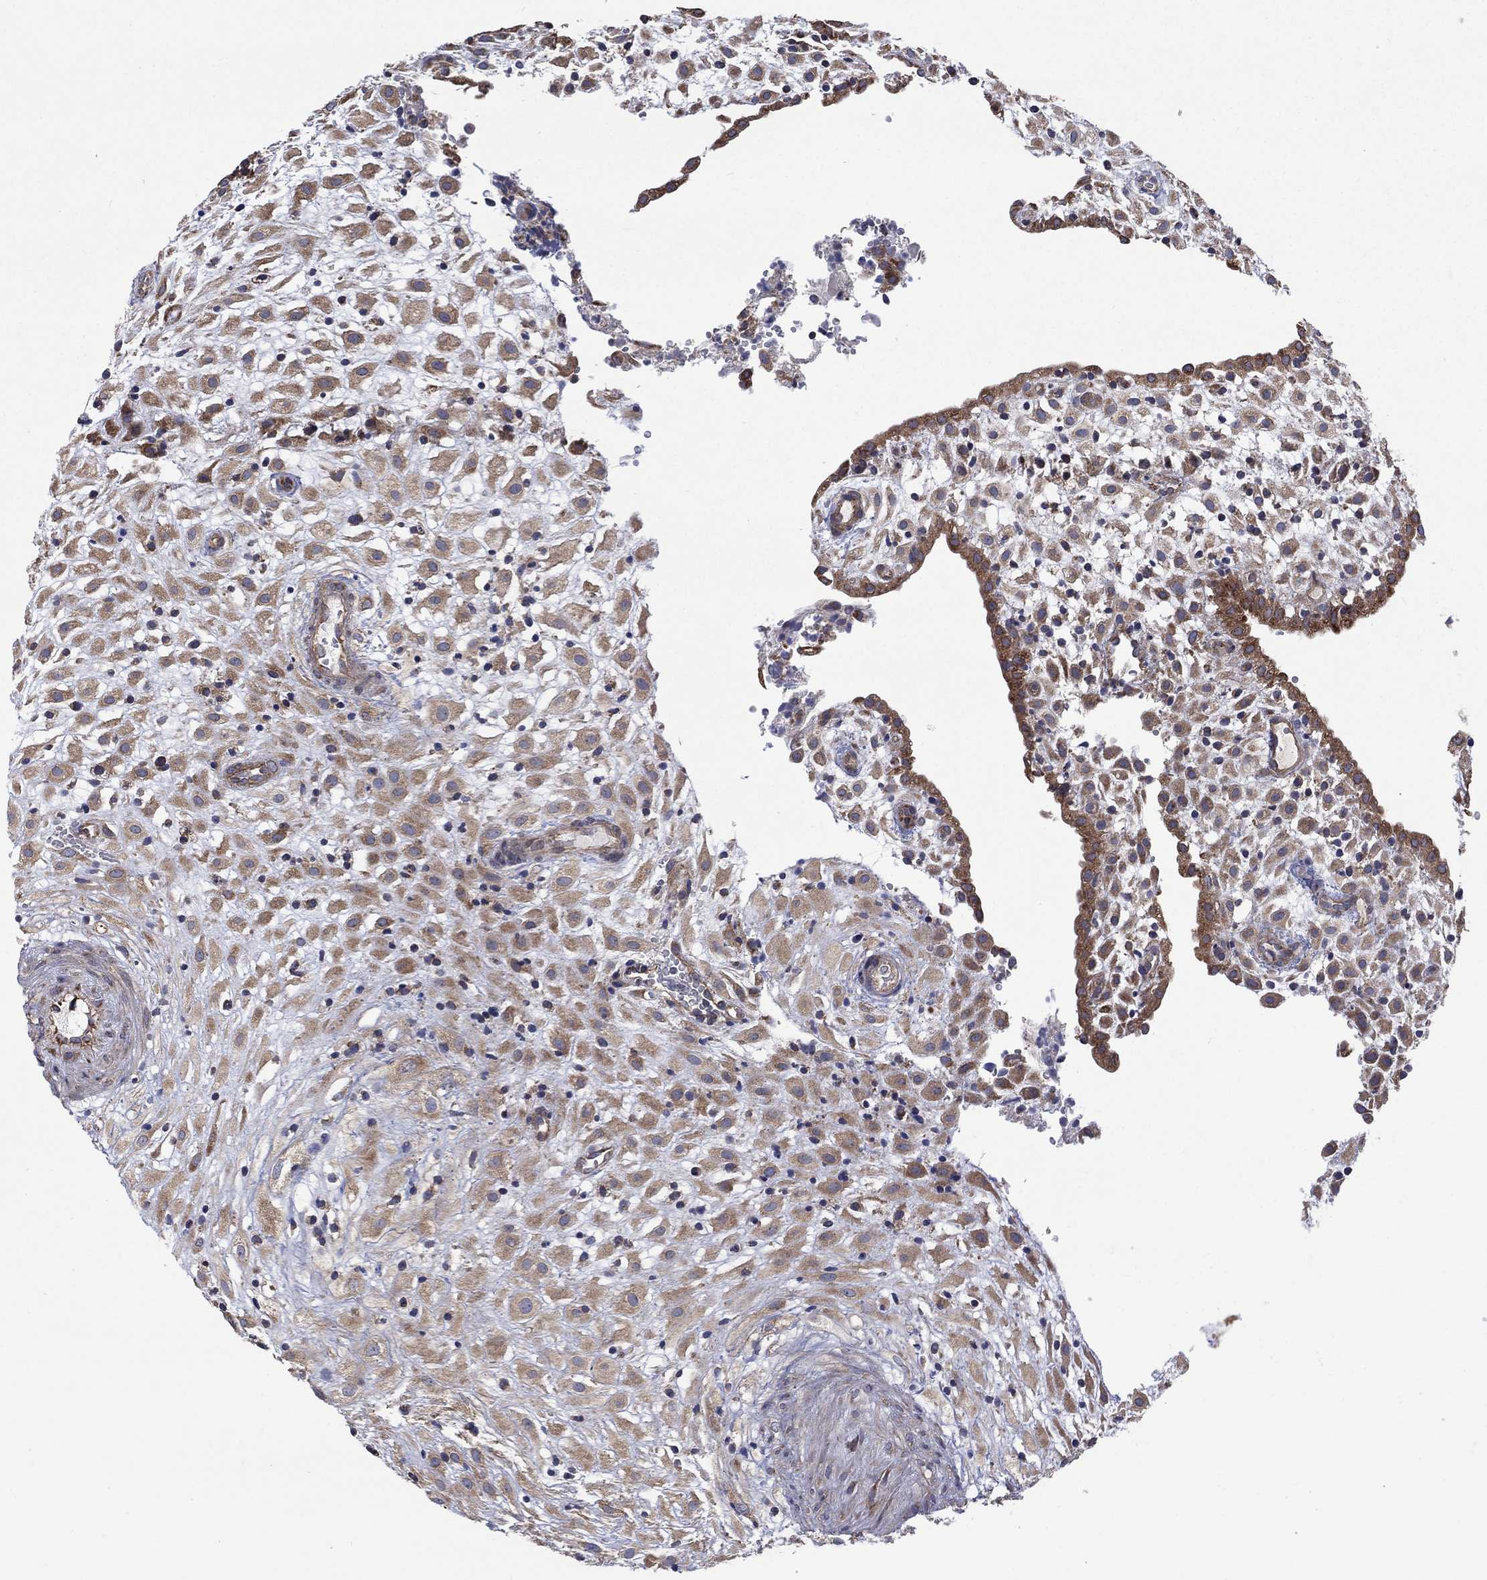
{"staining": {"intensity": "moderate", "quantity": ">75%", "location": "cytoplasmic/membranous"}, "tissue": "placenta", "cell_type": "Decidual cells", "image_type": "normal", "snomed": [{"axis": "morphology", "description": "Normal tissue, NOS"}, {"axis": "topography", "description": "Placenta"}], "caption": "A brown stain labels moderate cytoplasmic/membranous positivity of a protein in decidual cells of unremarkable human placenta.", "gene": "RPLP0", "patient": {"sex": "female", "age": 24}}